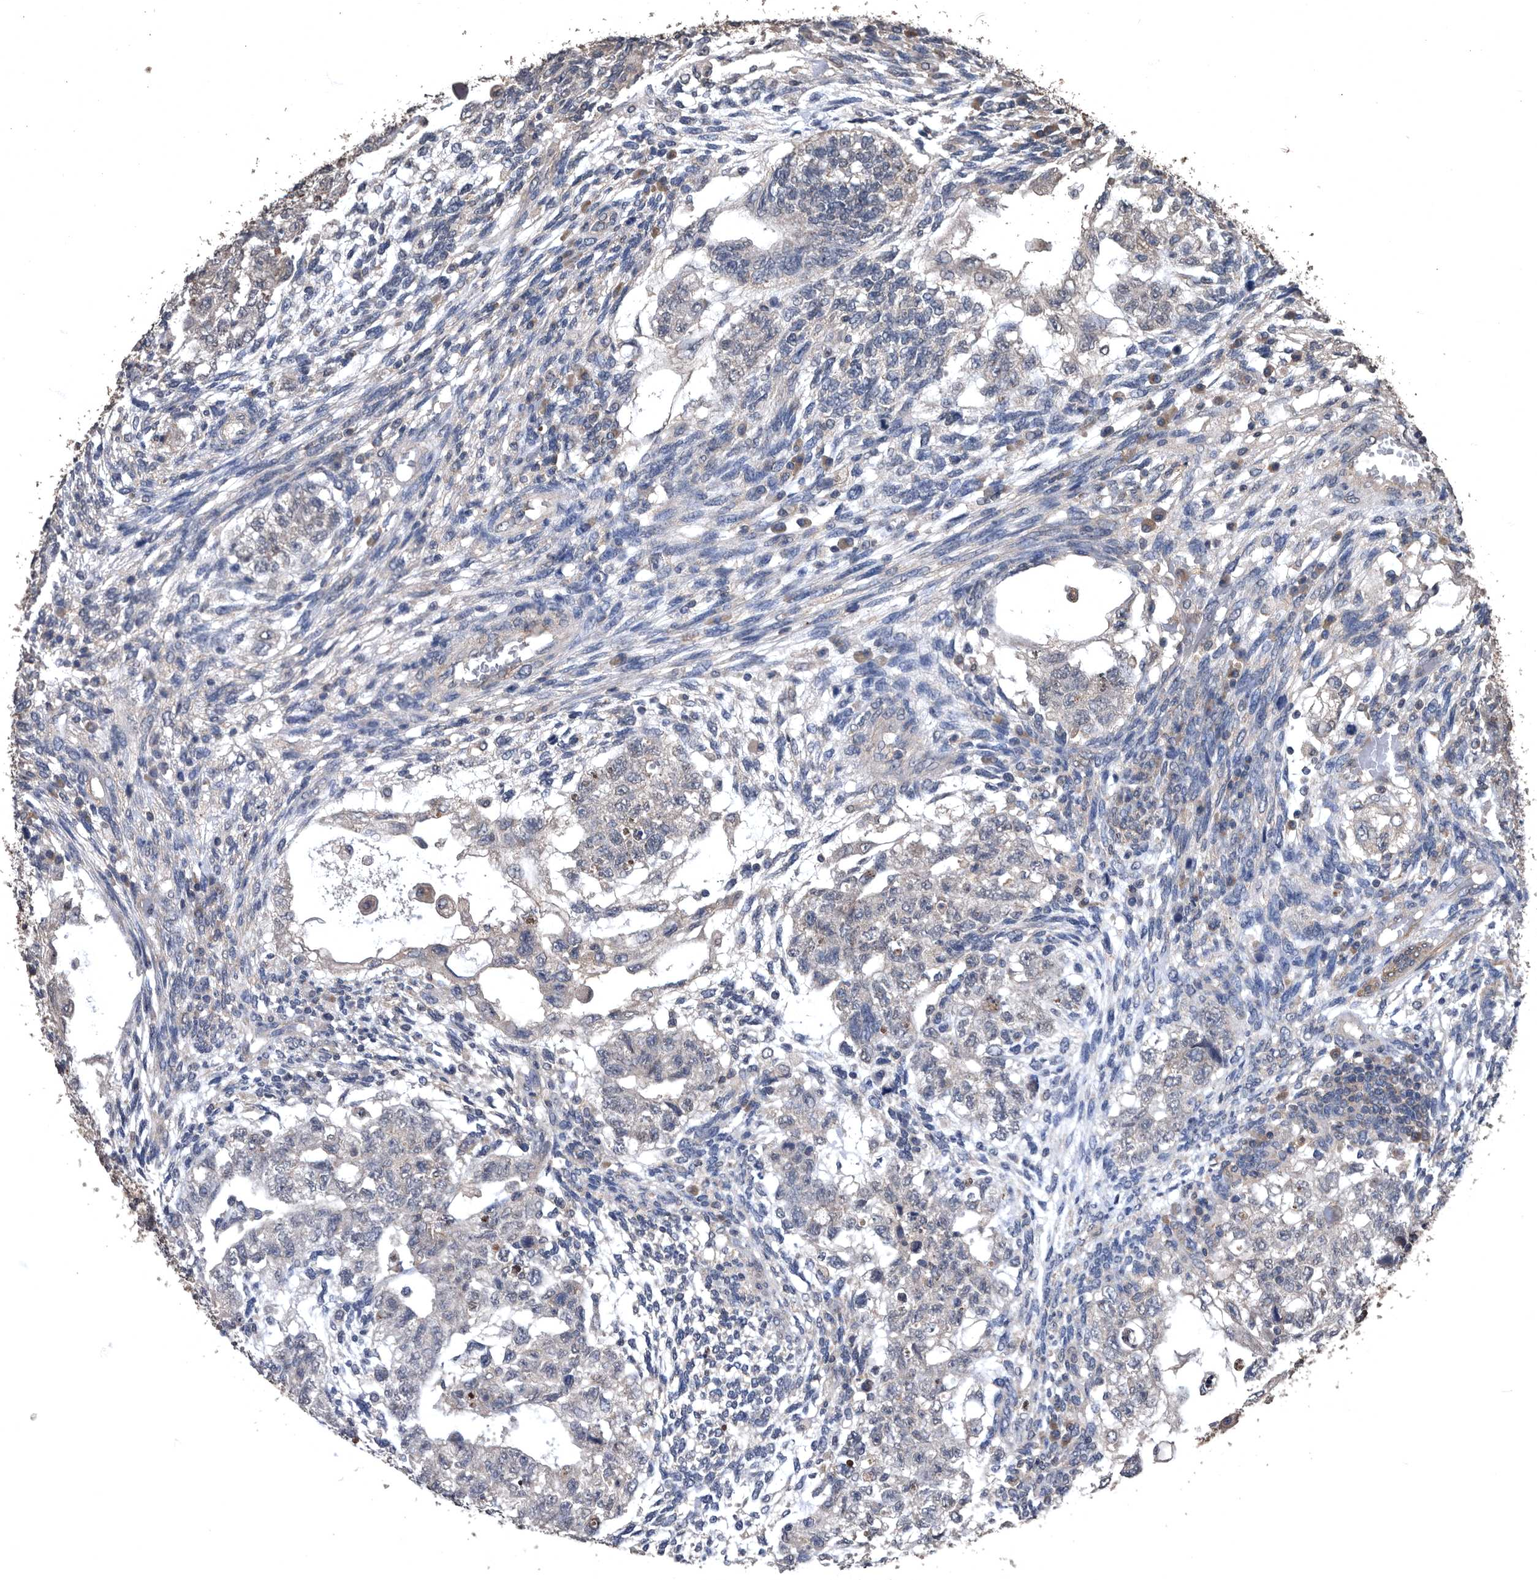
{"staining": {"intensity": "negative", "quantity": "none", "location": "none"}, "tissue": "testis cancer", "cell_type": "Tumor cells", "image_type": "cancer", "snomed": [{"axis": "morphology", "description": "Normal tissue, NOS"}, {"axis": "morphology", "description": "Carcinoma, Embryonal, NOS"}, {"axis": "topography", "description": "Testis"}], "caption": "Histopathology image shows no significant protein staining in tumor cells of testis embryonal carcinoma. (DAB immunohistochemistry with hematoxylin counter stain).", "gene": "NRBP1", "patient": {"sex": "male", "age": 36}}